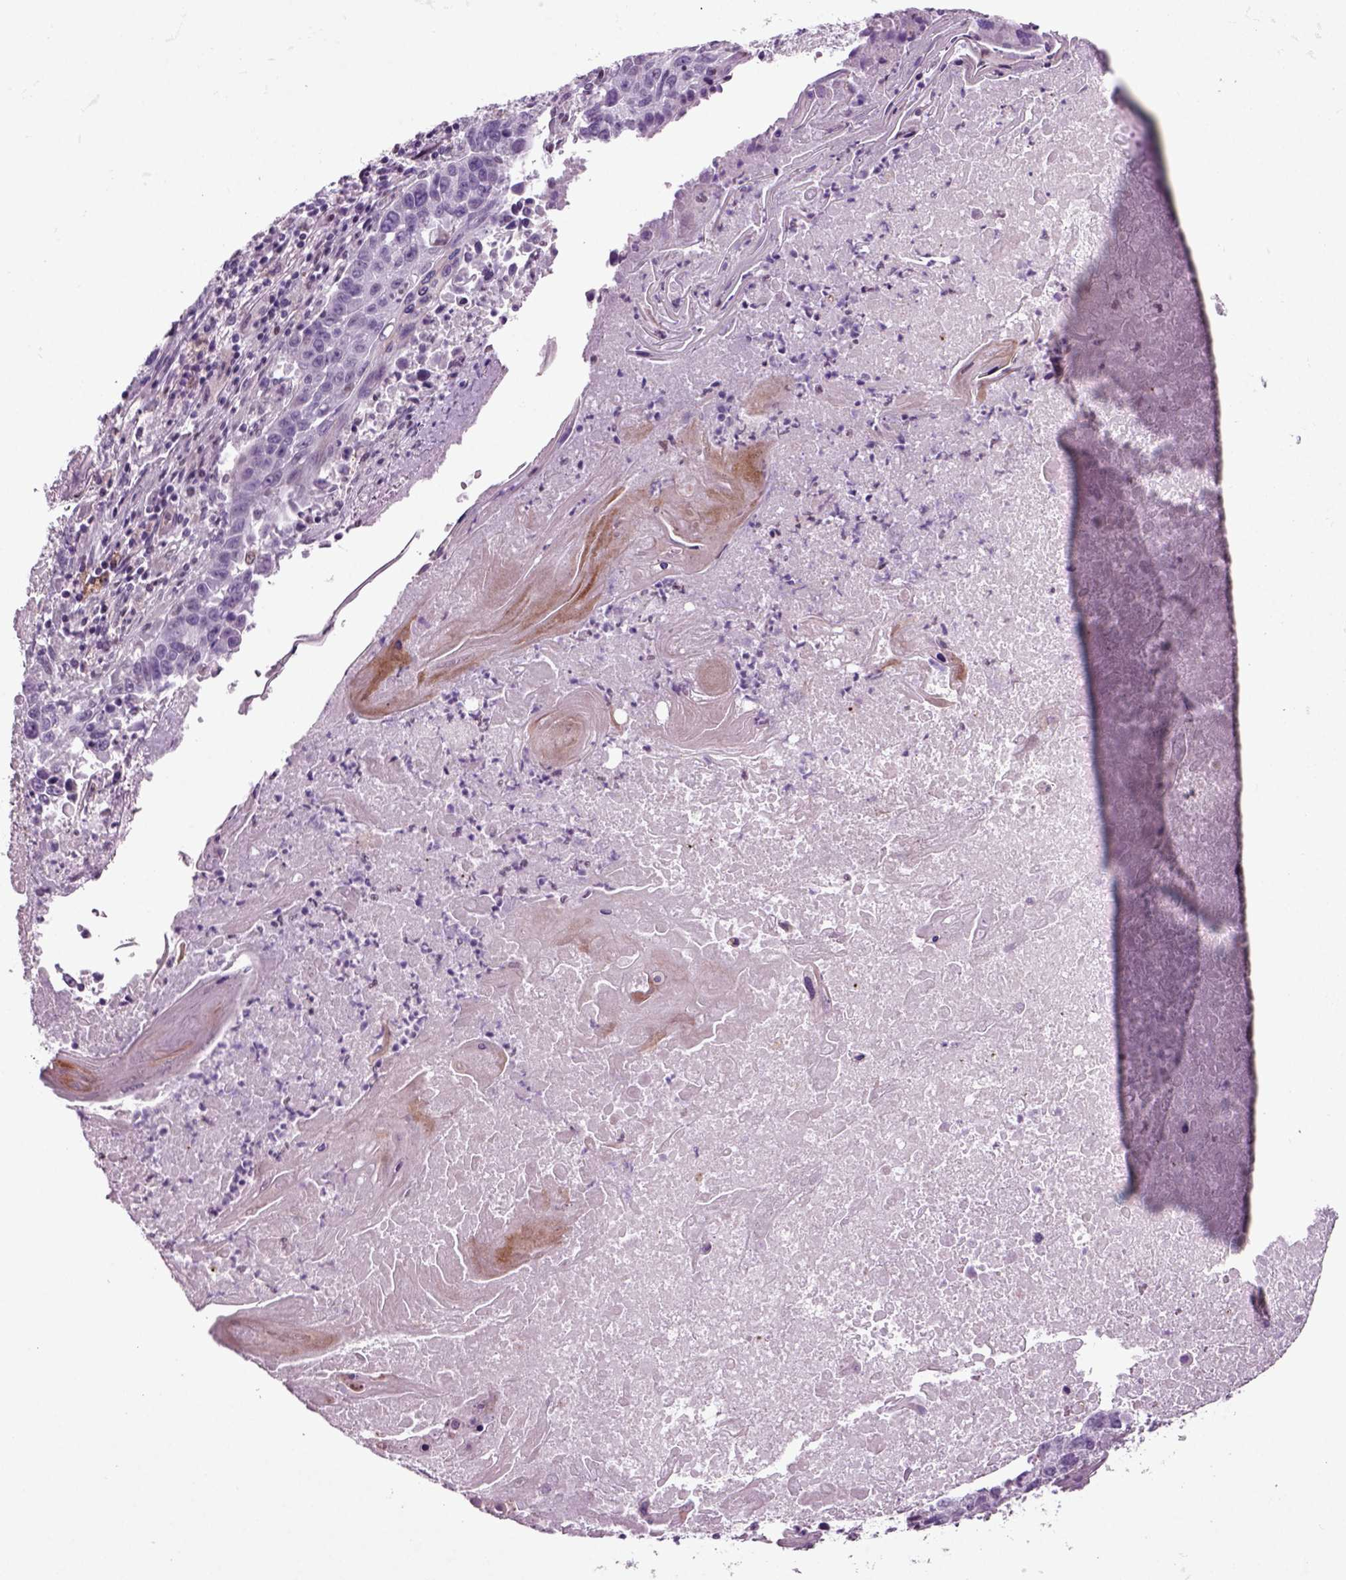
{"staining": {"intensity": "negative", "quantity": "none", "location": "none"}, "tissue": "lung cancer", "cell_type": "Tumor cells", "image_type": "cancer", "snomed": [{"axis": "morphology", "description": "Squamous cell carcinoma, NOS"}, {"axis": "topography", "description": "Lung"}], "caption": "Tumor cells show no significant expression in lung cancer (squamous cell carcinoma).", "gene": "ARID3A", "patient": {"sex": "male", "age": 73}}